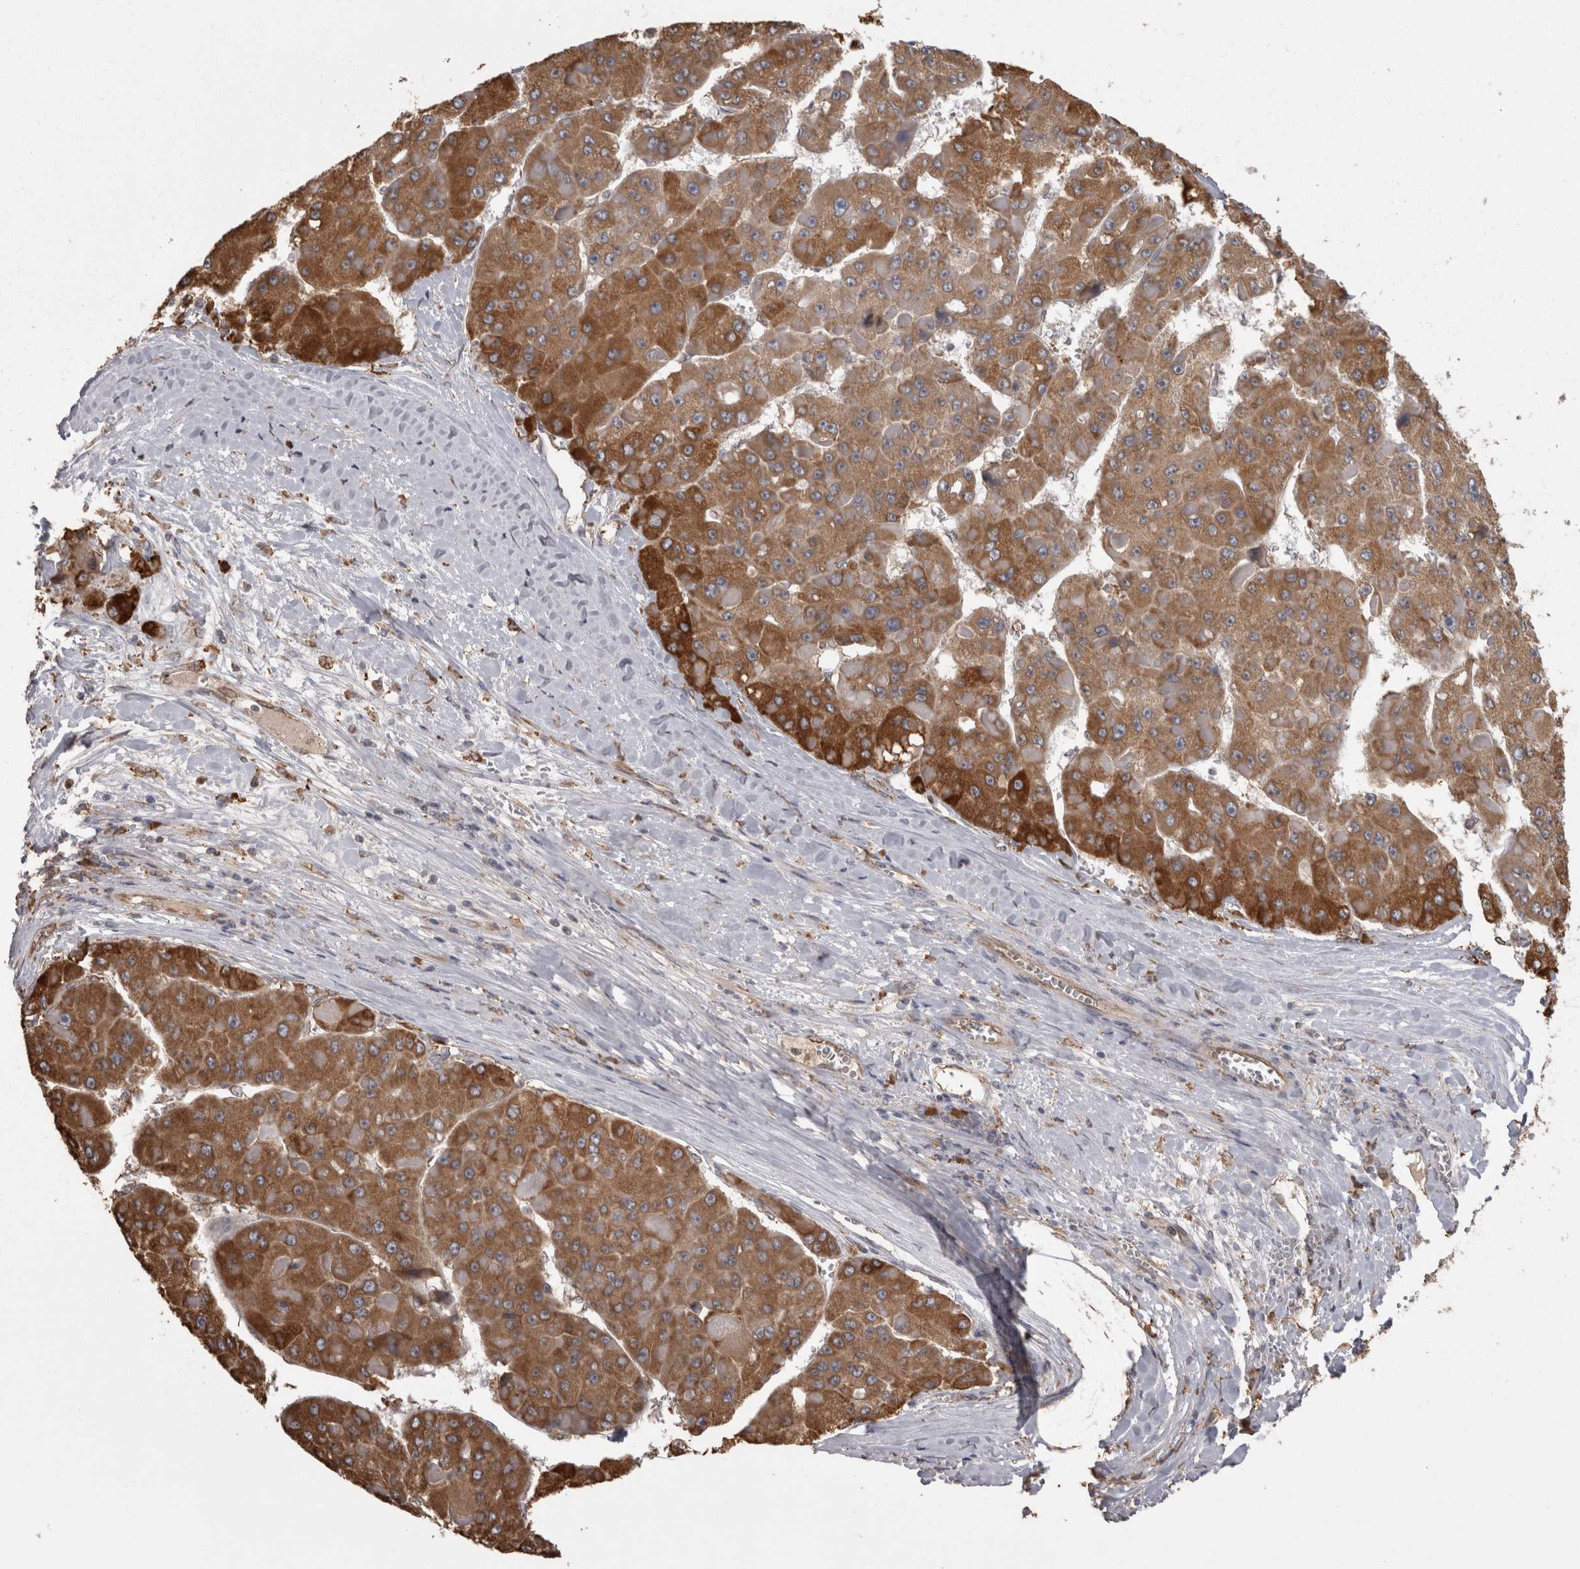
{"staining": {"intensity": "strong", "quantity": ">75%", "location": "cytoplasmic/membranous"}, "tissue": "liver cancer", "cell_type": "Tumor cells", "image_type": "cancer", "snomed": [{"axis": "morphology", "description": "Carcinoma, Hepatocellular, NOS"}, {"axis": "topography", "description": "Liver"}], "caption": "Immunohistochemistry (IHC) of human liver hepatocellular carcinoma exhibits high levels of strong cytoplasmic/membranous expression in about >75% of tumor cells.", "gene": "PON2", "patient": {"sex": "female", "age": 73}}